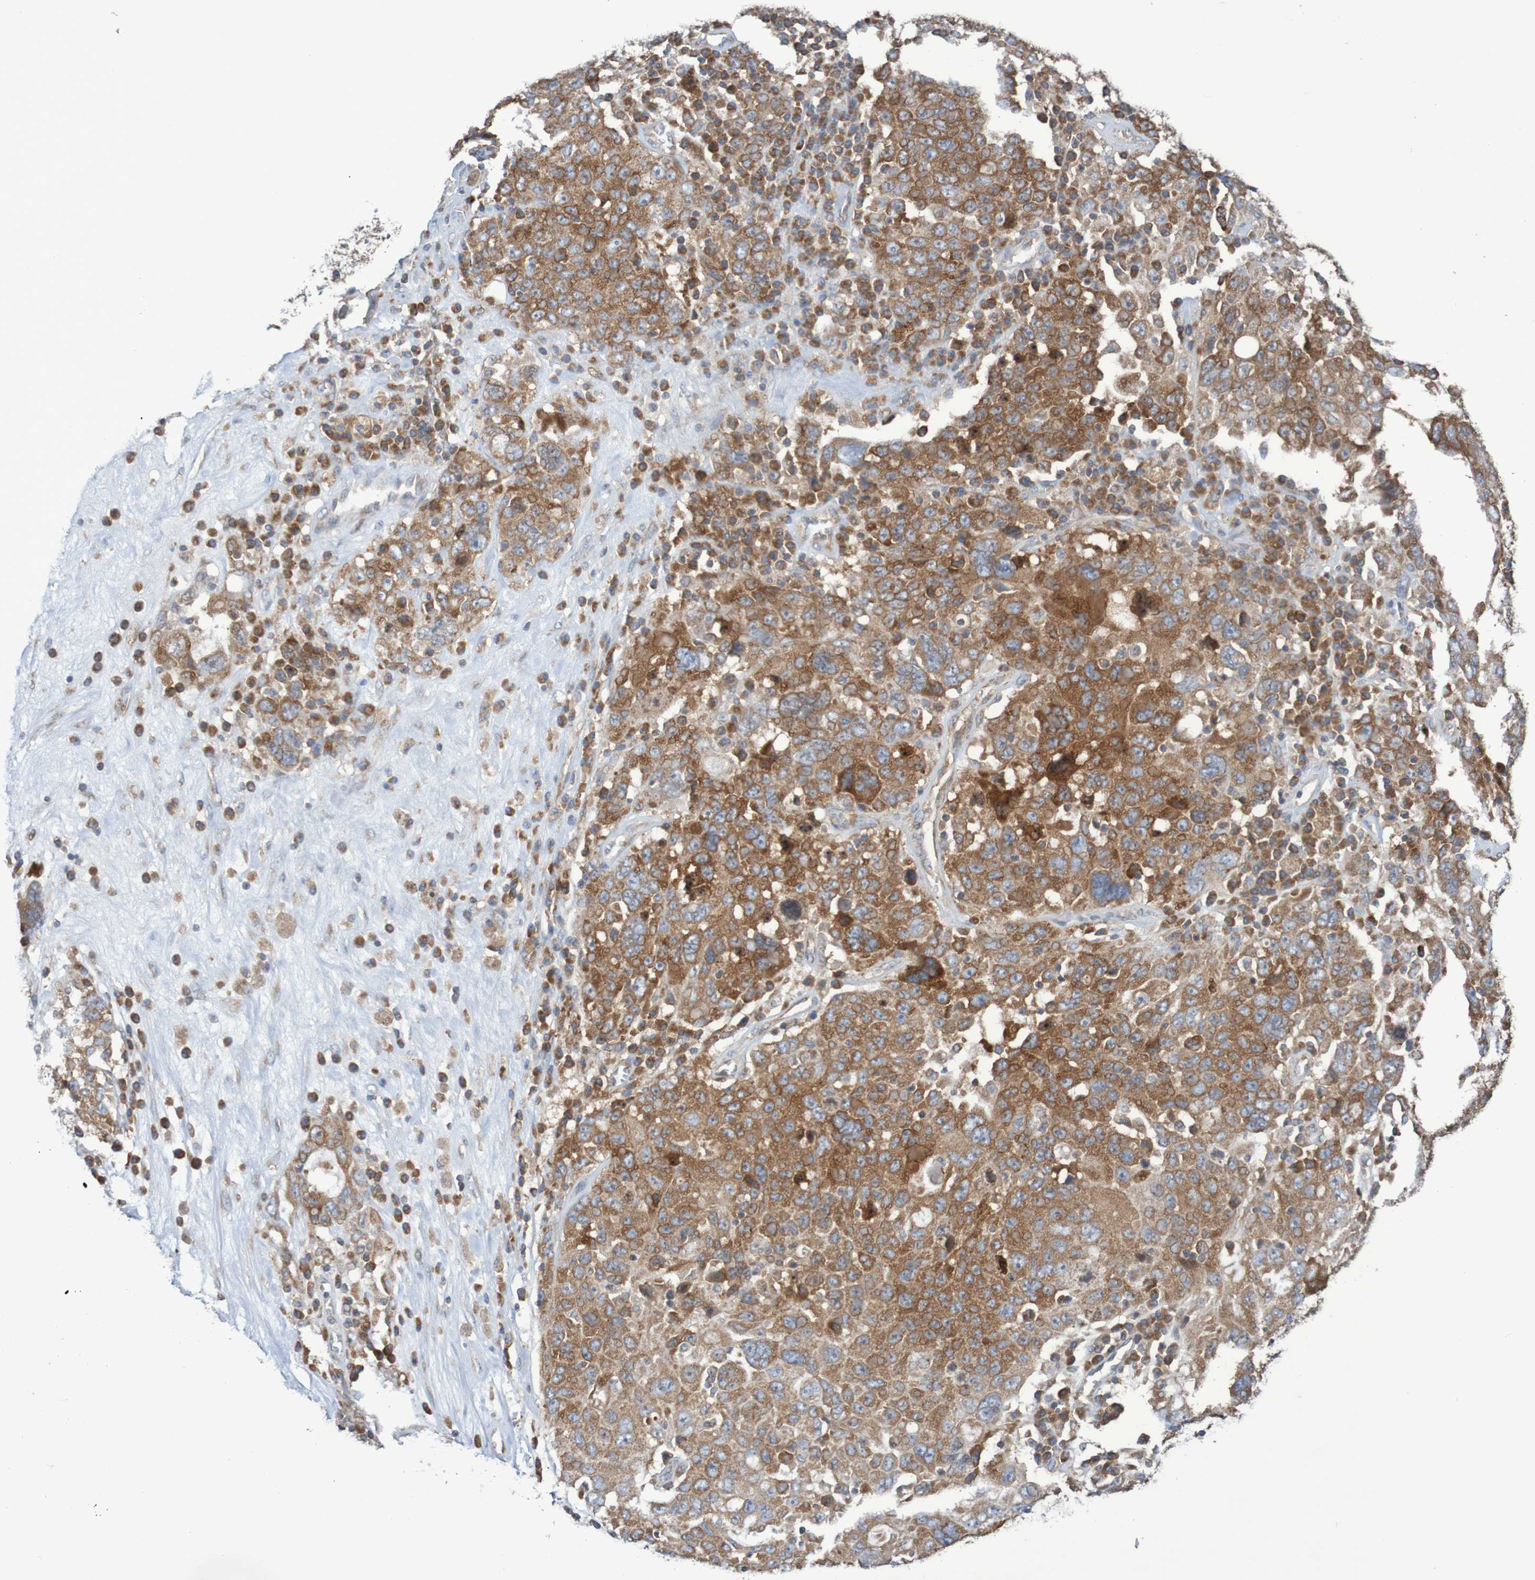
{"staining": {"intensity": "moderate", "quantity": ">75%", "location": "cytoplasmic/membranous"}, "tissue": "ovarian cancer", "cell_type": "Tumor cells", "image_type": "cancer", "snomed": [{"axis": "morphology", "description": "Carcinoma, endometroid"}, {"axis": "topography", "description": "Ovary"}], "caption": "The histopathology image reveals immunohistochemical staining of endometroid carcinoma (ovarian). There is moderate cytoplasmic/membranous expression is appreciated in approximately >75% of tumor cells.", "gene": "LRRC47", "patient": {"sex": "female", "age": 62}}